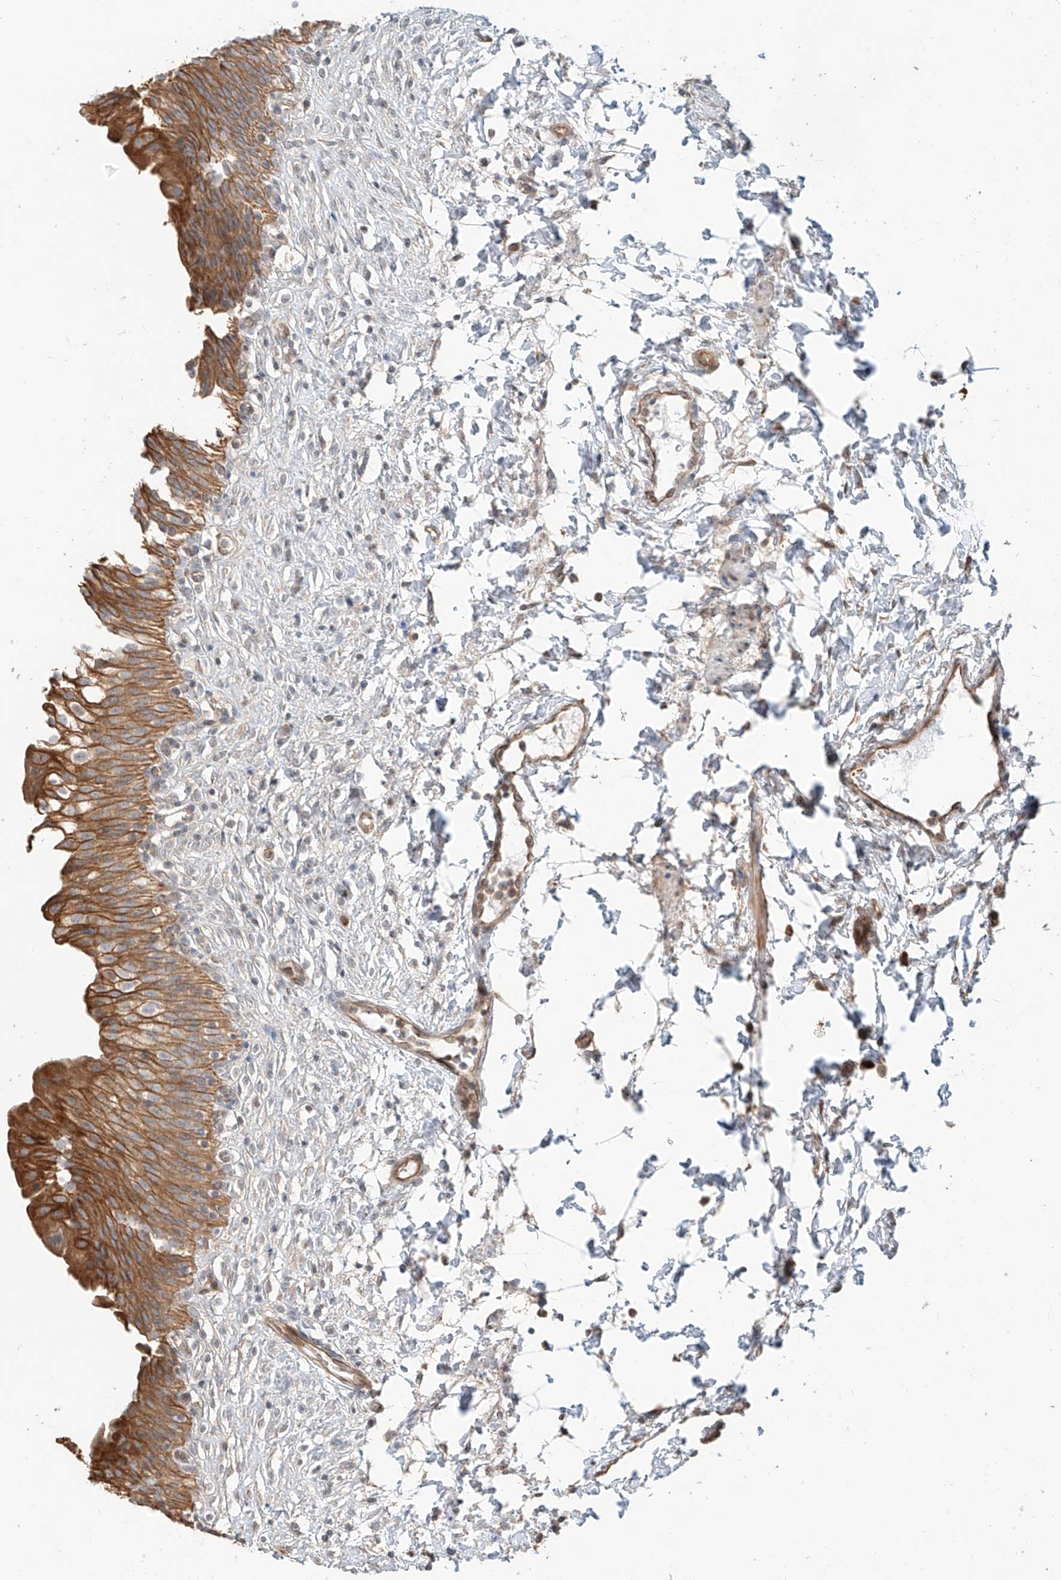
{"staining": {"intensity": "moderate", "quantity": ">75%", "location": "cytoplasmic/membranous"}, "tissue": "urinary bladder", "cell_type": "Urothelial cells", "image_type": "normal", "snomed": [{"axis": "morphology", "description": "Normal tissue, NOS"}, {"axis": "topography", "description": "Urinary bladder"}], "caption": "Normal urinary bladder reveals moderate cytoplasmic/membranous expression in about >75% of urothelial cells.", "gene": "CEP162", "patient": {"sex": "male", "age": 55}}